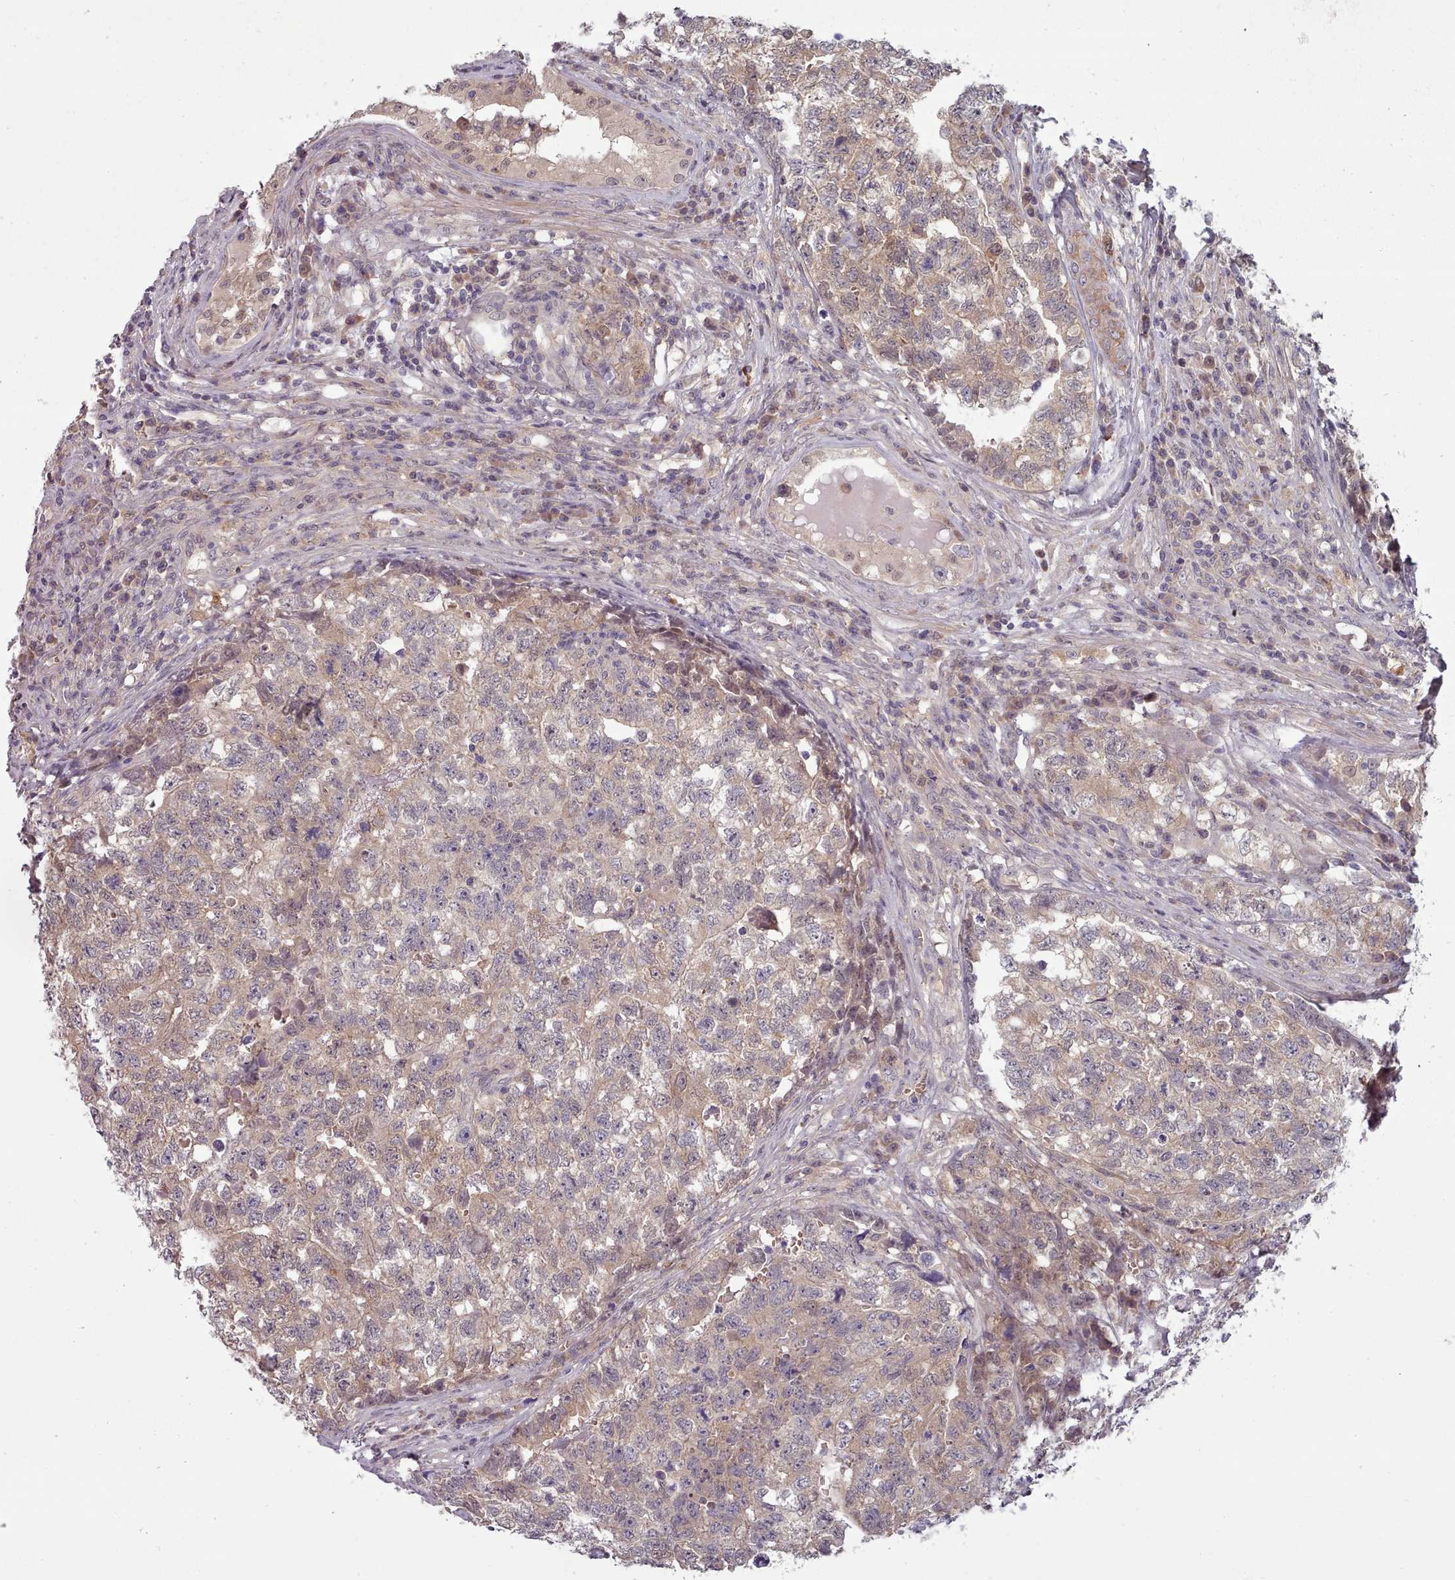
{"staining": {"intensity": "moderate", "quantity": ">75%", "location": "nuclear"}, "tissue": "testis cancer", "cell_type": "Tumor cells", "image_type": "cancer", "snomed": [{"axis": "morphology", "description": "Carcinoma, Embryonal, NOS"}, {"axis": "topography", "description": "Testis"}], "caption": "Immunohistochemistry (IHC) micrograph of neoplastic tissue: human testis cancer stained using IHC reveals medium levels of moderate protein expression localized specifically in the nuclear of tumor cells, appearing as a nuclear brown color.", "gene": "CLNS1A", "patient": {"sex": "male", "age": 31}}